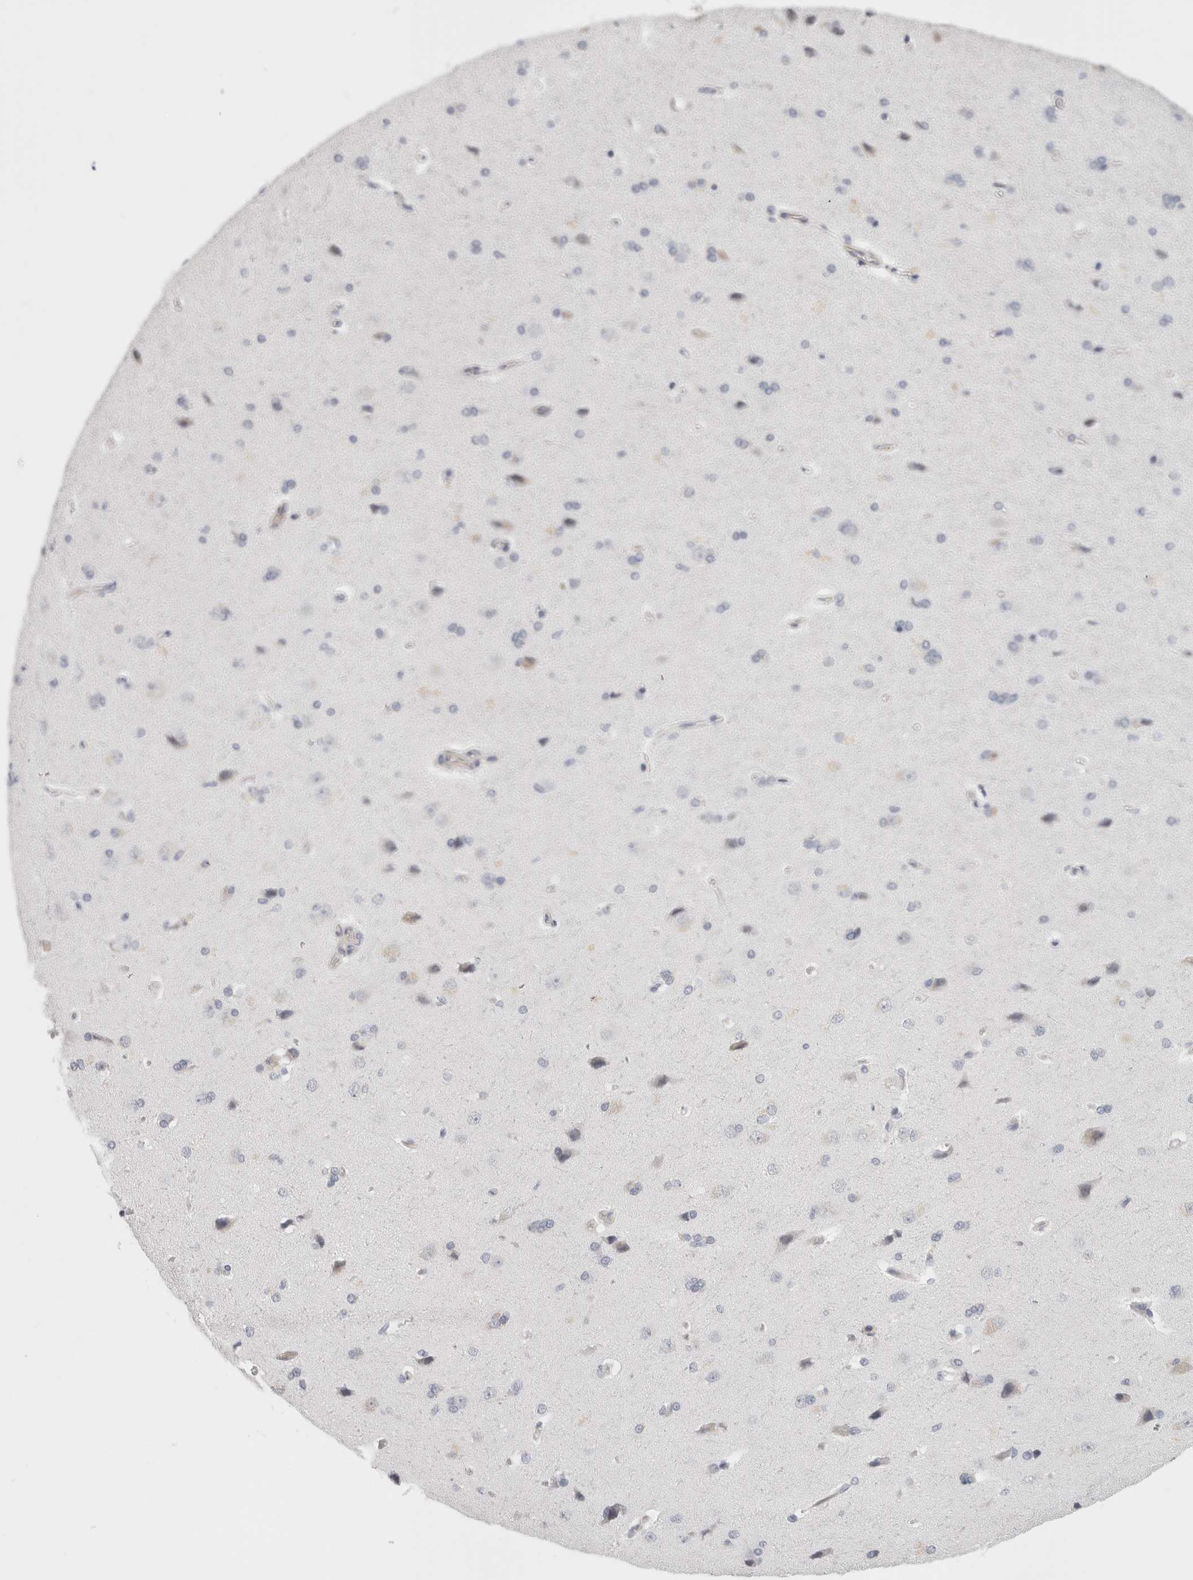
{"staining": {"intensity": "negative", "quantity": "none", "location": "none"}, "tissue": "cerebral cortex", "cell_type": "Endothelial cells", "image_type": "normal", "snomed": [{"axis": "morphology", "description": "Normal tissue, NOS"}, {"axis": "topography", "description": "Cerebral cortex"}], "caption": "Immunohistochemistry (IHC) micrograph of benign cerebral cortex: cerebral cortex stained with DAB (3,3'-diaminobenzidine) displays no significant protein expression in endothelial cells.", "gene": "FBLIM1", "patient": {"sex": "male", "age": 62}}